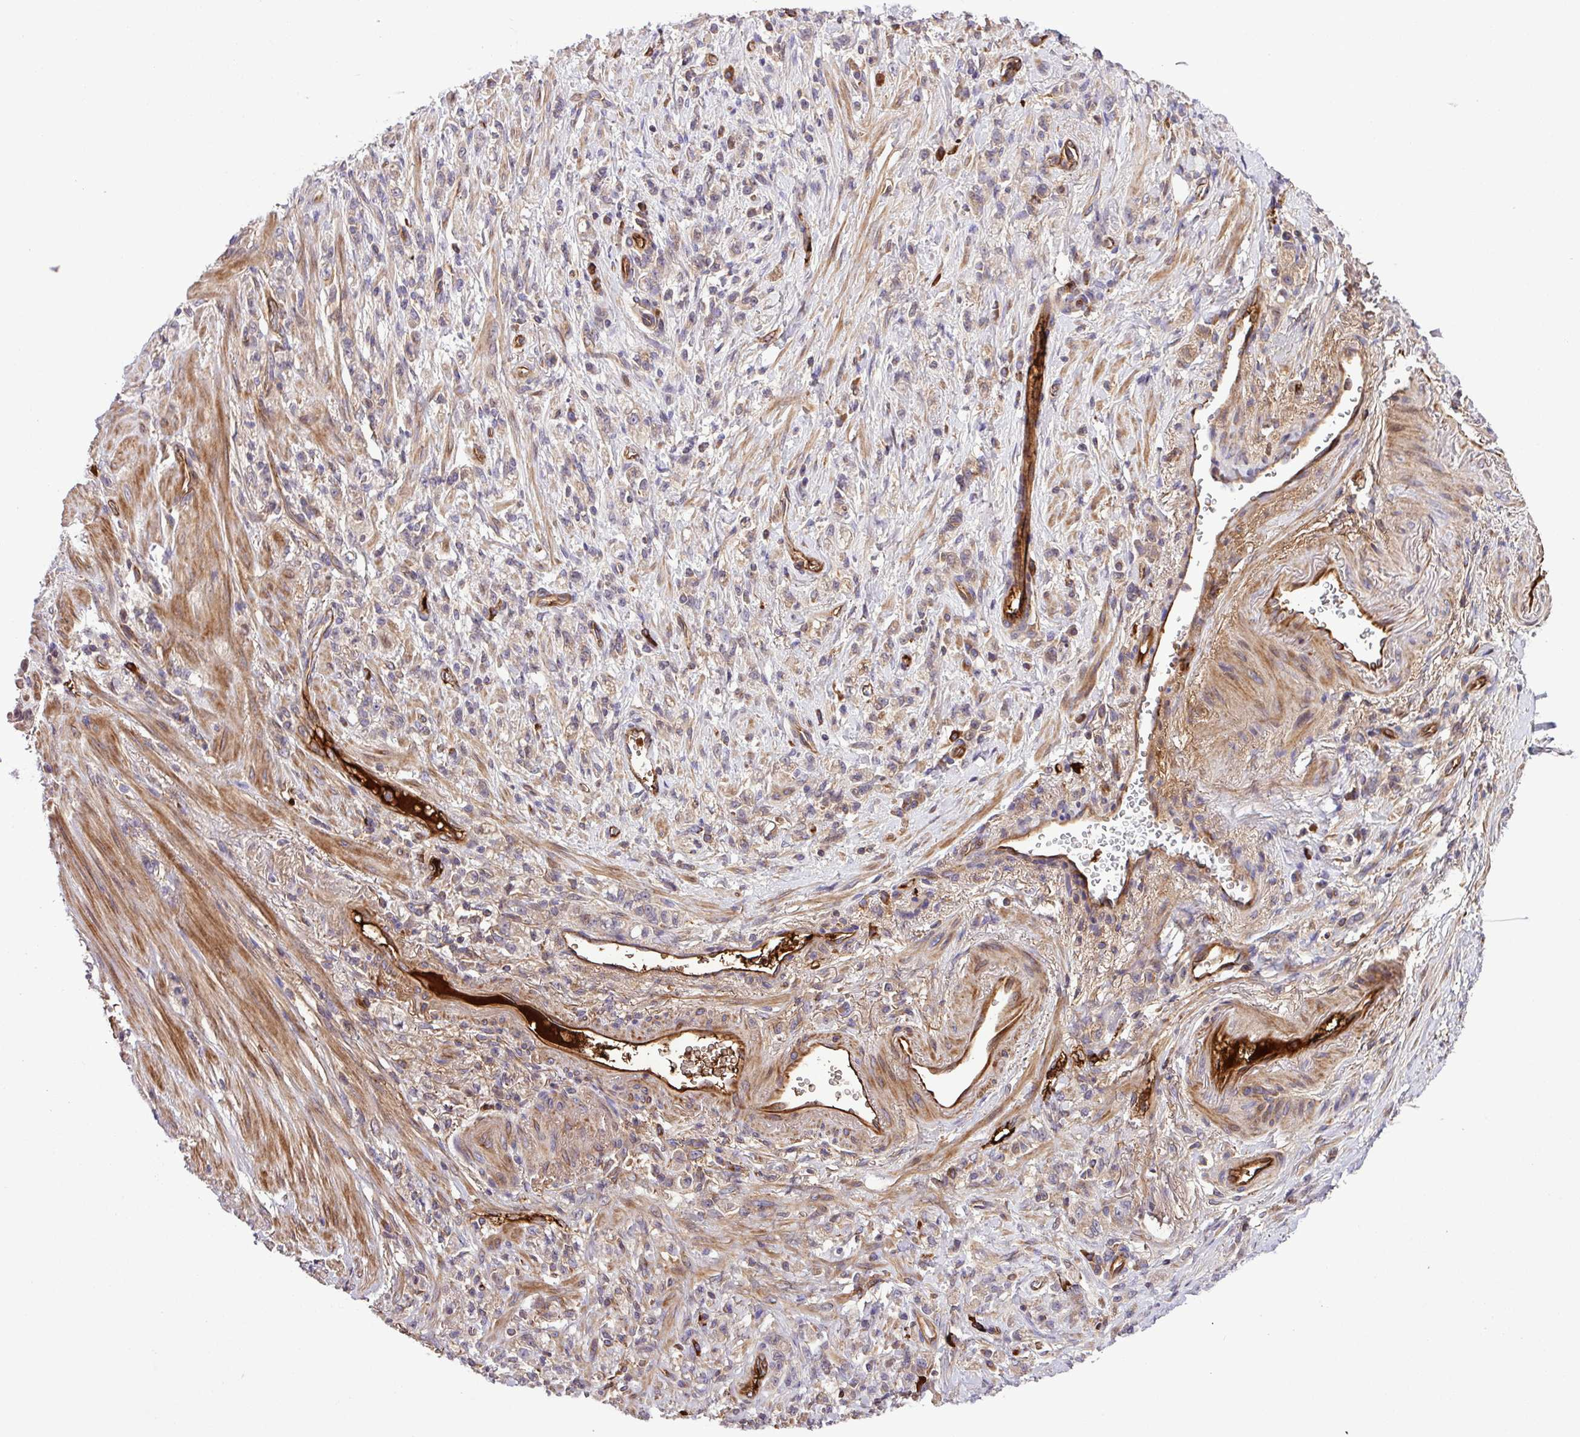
{"staining": {"intensity": "negative", "quantity": "none", "location": "none"}, "tissue": "stomach cancer", "cell_type": "Tumor cells", "image_type": "cancer", "snomed": [{"axis": "morphology", "description": "Adenocarcinoma, NOS"}, {"axis": "topography", "description": "Stomach"}], "caption": "A histopathology image of stomach cancer (adenocarcinoma) stained for a protein reveals no brown staining in tumor cells.", "gene": "ZNF266", "patient": {"sex": "male", "age": 77}}